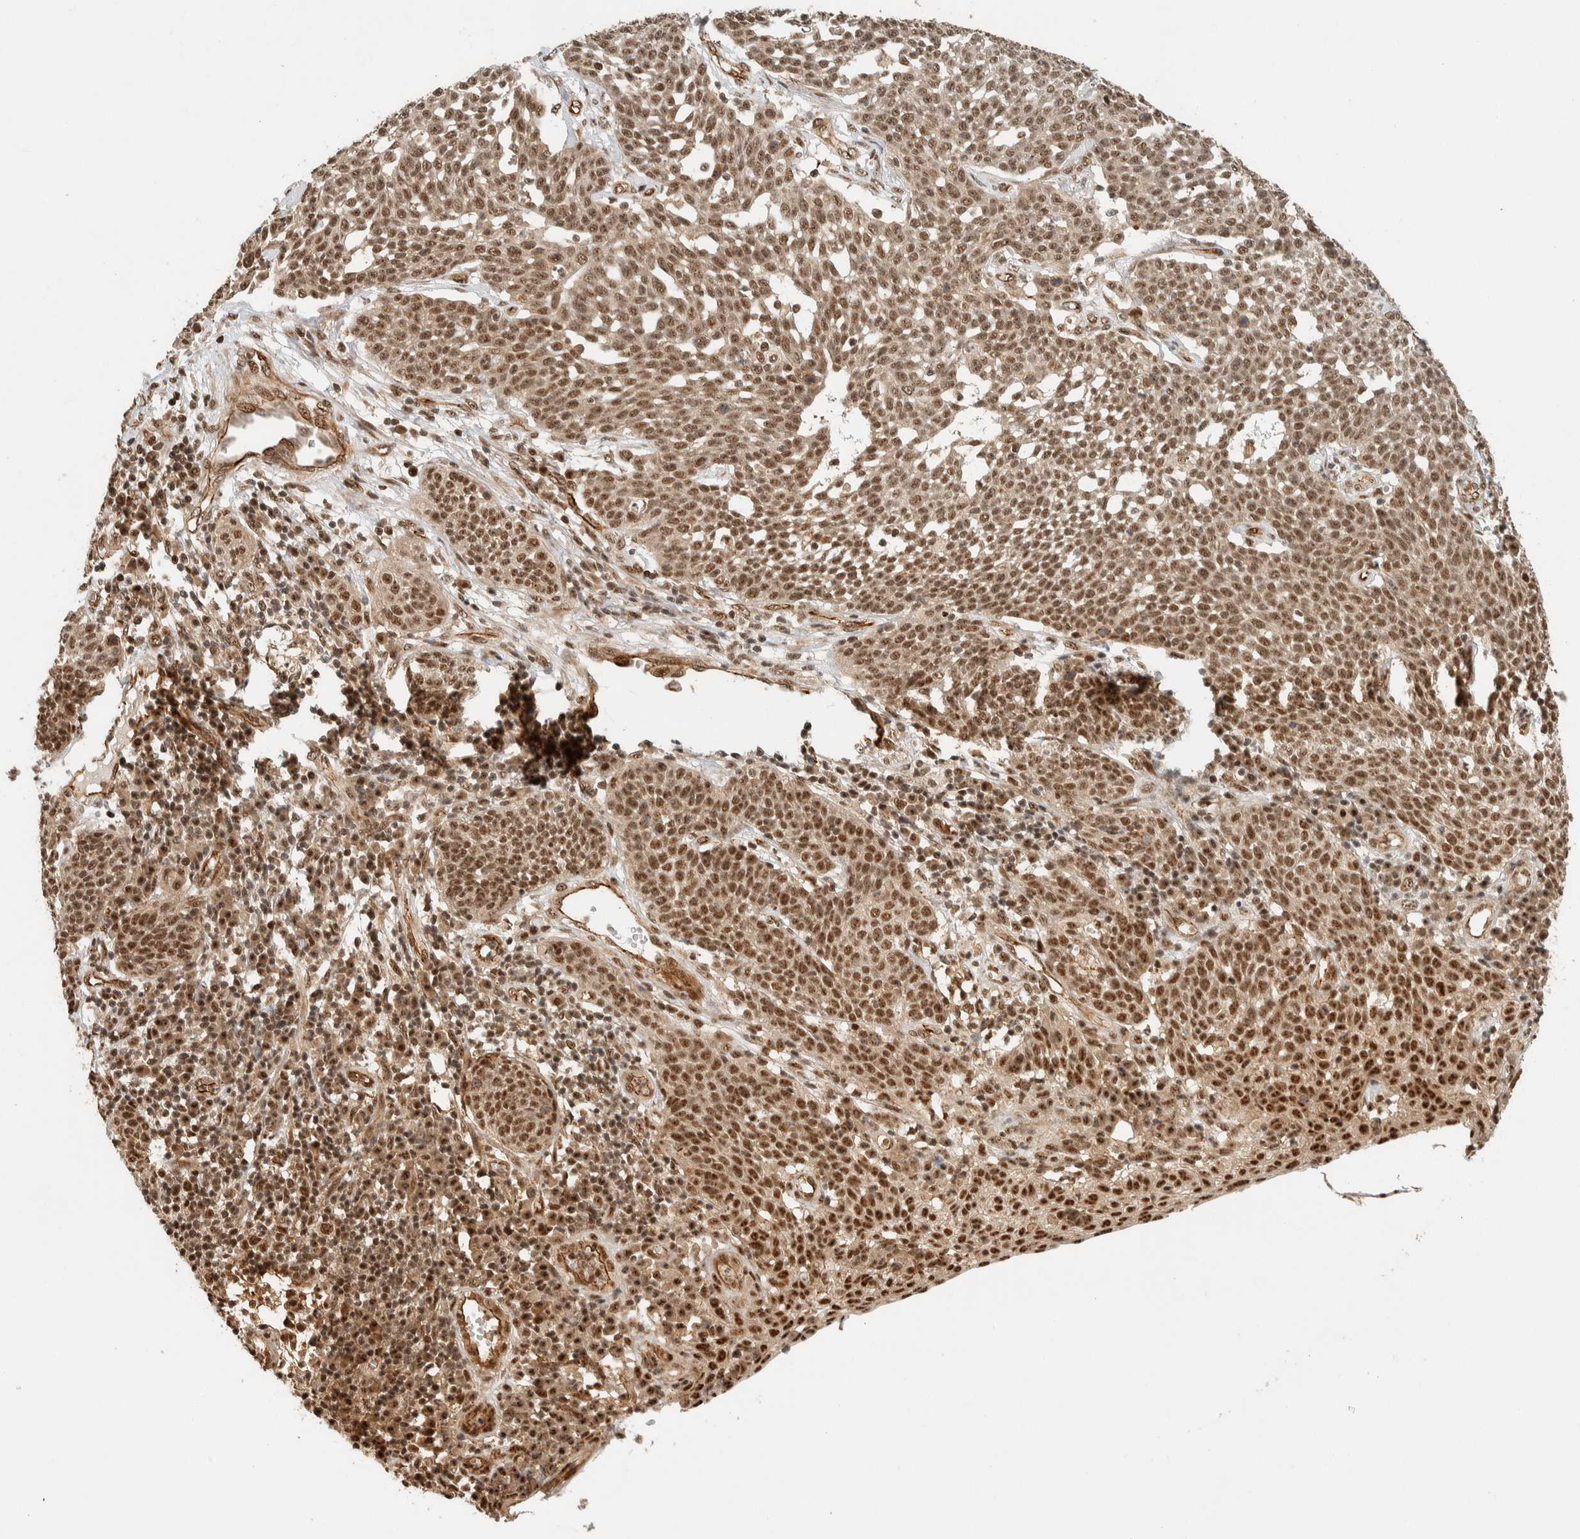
{"staining": {"intensity": "moderate", "quantity": ">75%", "location": "nuclear"}, "tissue": "cervical cancer", "cell_type": "Tumor cells", "image_type": "cancer", "snomed": [{"axis": "morphology", "description": "Squamous cell carcinoma, NOS"}, {"axis": "topography", "description": "Cervix"}], "caption": "Human cervical squamous cell carcinoma stained with a protein marker demonstrates moderate staining in tumor cells.", "gene": "SIK1", "patient": {"sex": "female", "age": 34}}